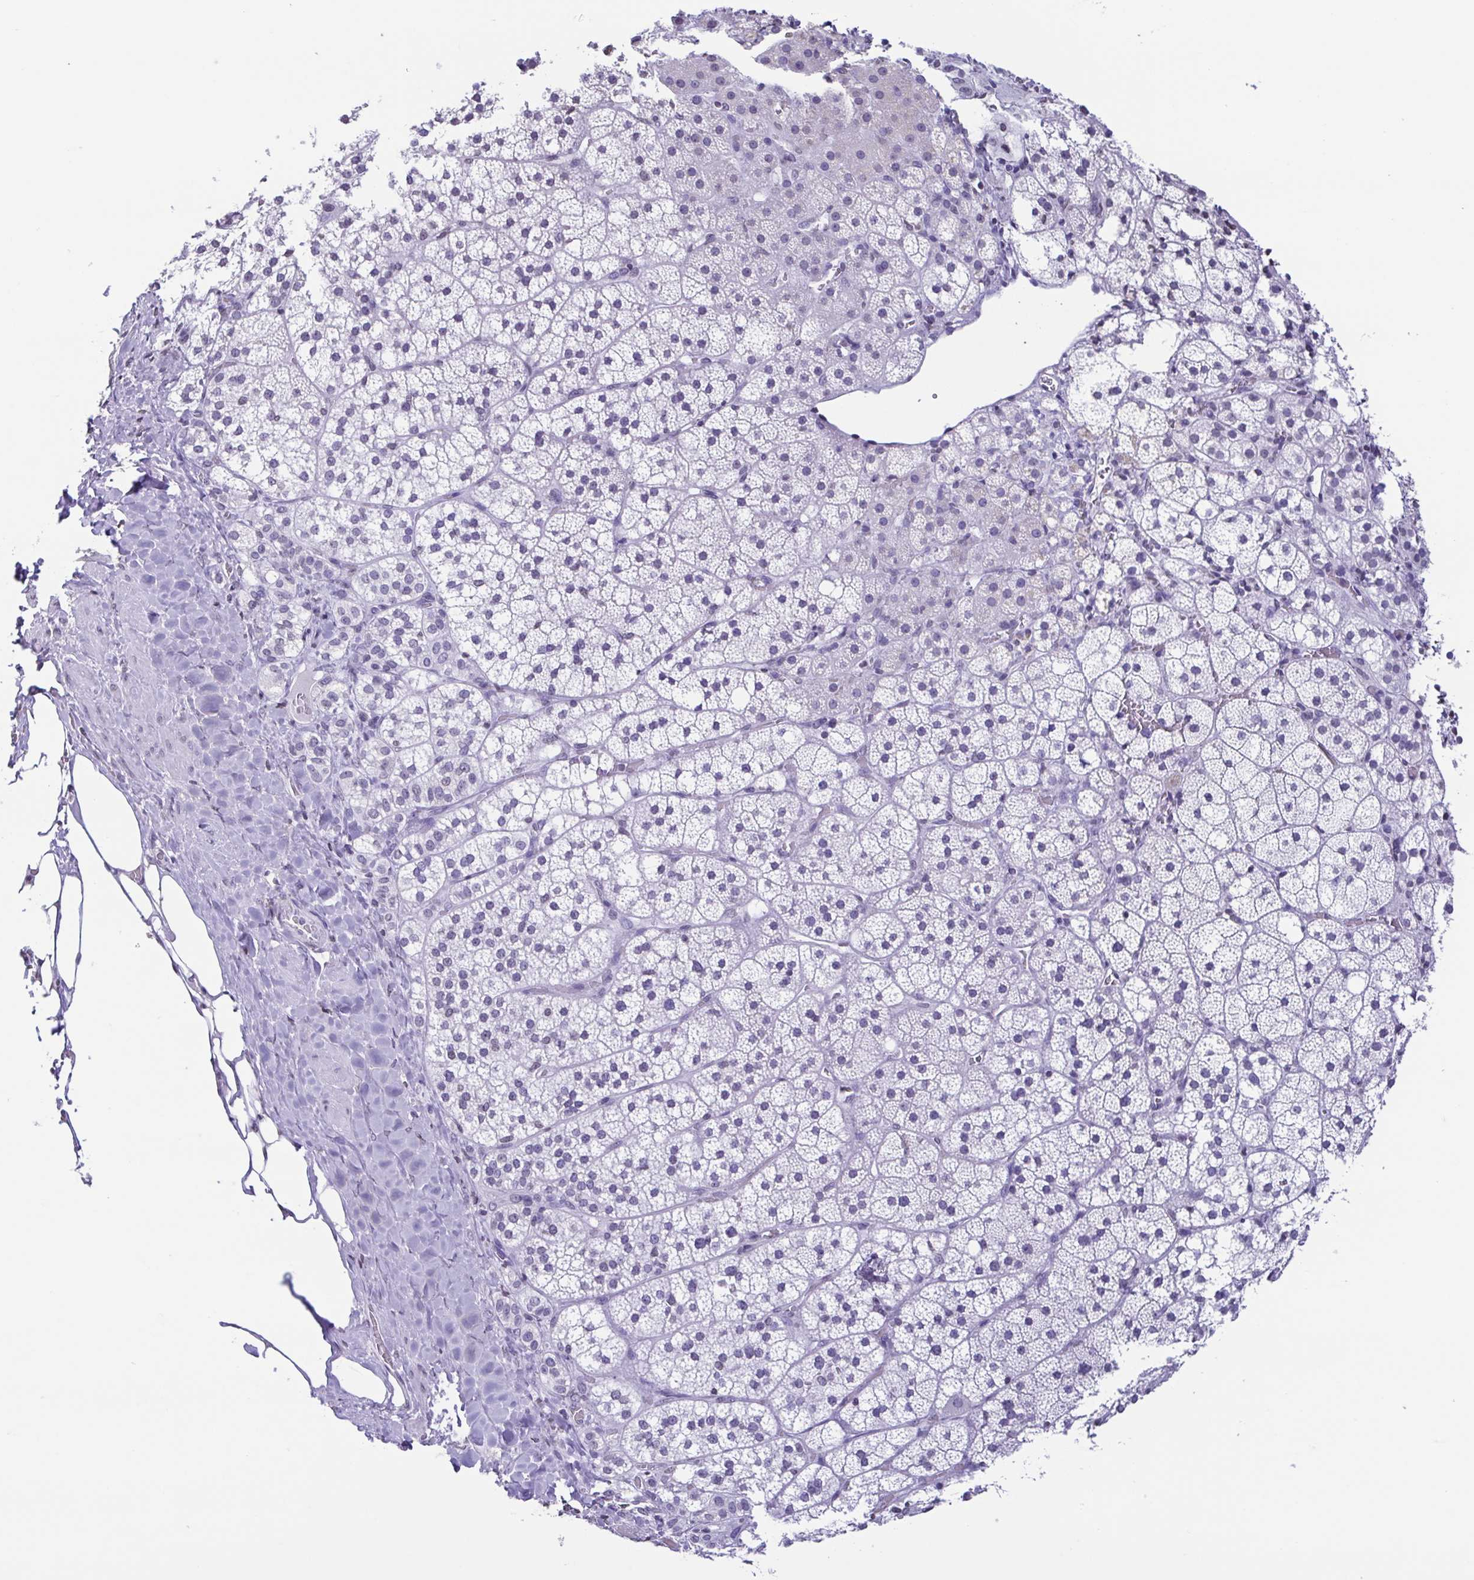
{"staining": {"intensity": "negative", "quantity": "none", "location": "none"}, "tissue": "adrenal gland", "cell_type": "Glandular cells", "image_type": "normal", "snomed": [{"axis": "morphology", "description": "Normal tissue, NOS"}, {"axis": "topography", "description": "Adrenal gland"}], "caption": "Image shows no significant protein expression in glandular cells of benign adrenal gland. The staining was performed using DAB (3,3'-diaminobenzidine) to visualize the protein expression in brown, while the nuclei were stained in blue with hematoxylin (Magnification: 20x).", "gene": "VCX2", "patient": {"sex": "male", "age": 53}}